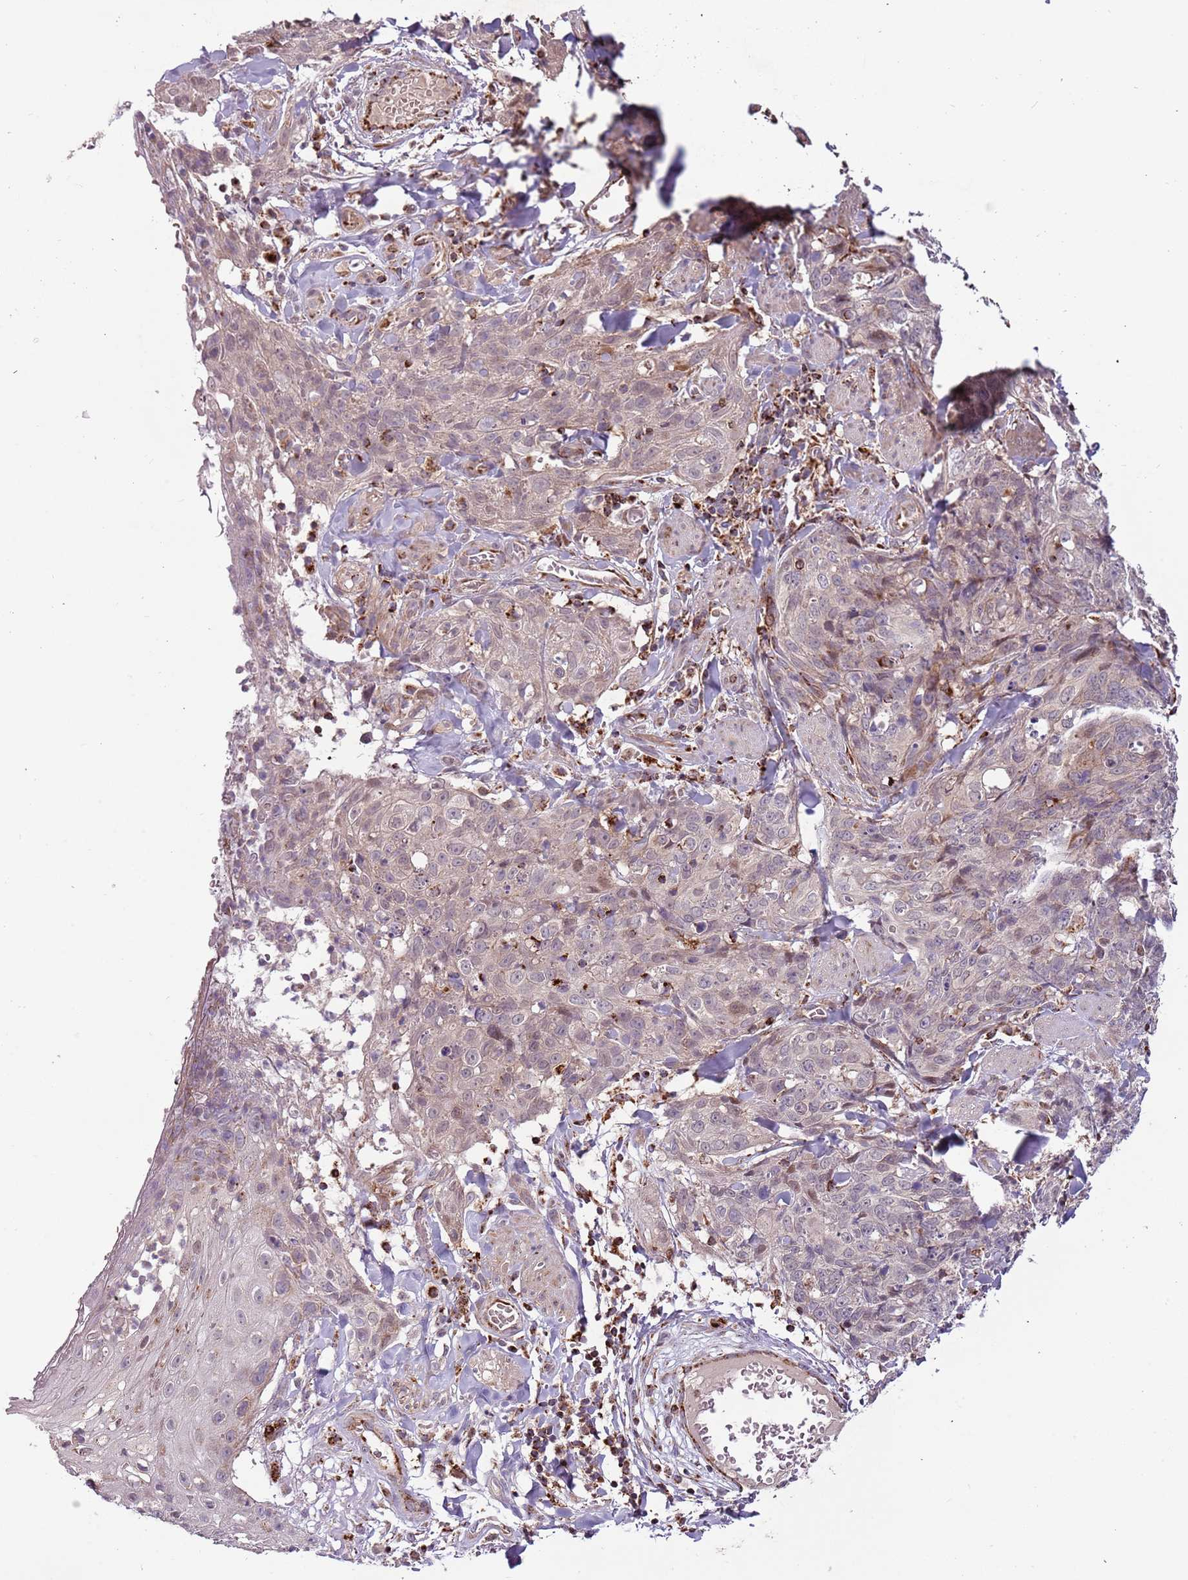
{"staining": {"intensity": "weak", "quantity": "<25%", "location": "nuclear"}, "tissue": "skin cancer", "cell_type": "Tumor cells", "image_type": "cancer", "snomed": [{"axis": "morphology", "description": "Squamous cell carcinoma, NOS"}, {"axis": "topography", "description": "Skin"}, {"axis": "topography", "description": "Vulva"}], "caption": "Histopathology image shows no protein positivity in tumor cells of skin cancer (squamous cell carcinoma) tissue.", "gene": "ULK3", "patient": {"sex": "female", "age": 85}}